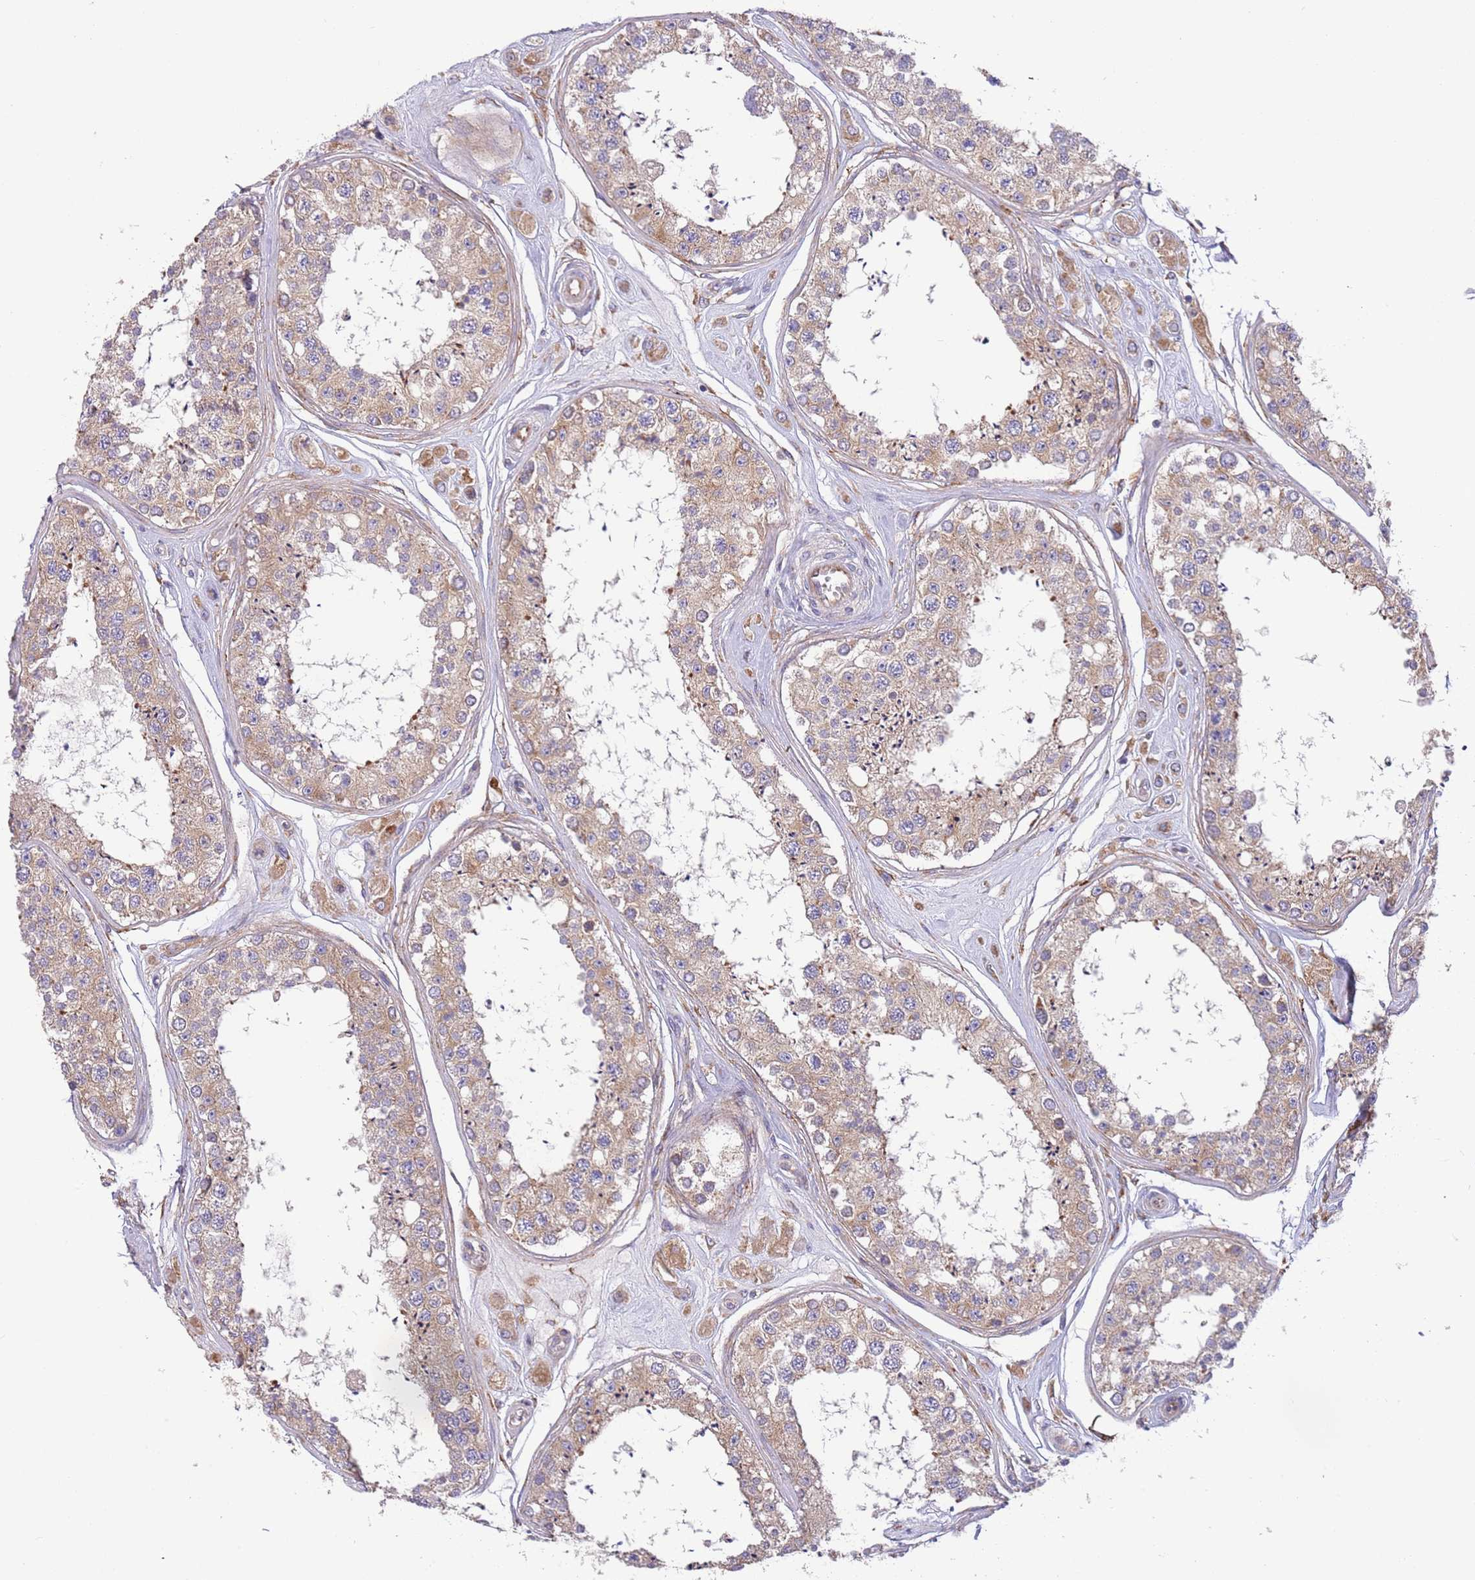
{"staining": {"intensity": "weak", "quantity": ">75%", "location": "cytoplasmic/membranous"}, "tissue": "testis", "cell_type": "Cells in seminiferous ducts", "image_type": "normal", "snomed": [{"axis": "morphology", "description": "Normal tissue, NOS"}, {"axis": "topography", "description": "Testis"}], "caption": "Immunohistochemical staining of benign human testis exhibits weak cytoplasmic/membranous protein expression in approximately >75% of cells in seminiferous ducts. (DAB IHC with brightfield microscopy, high magnification).", "gene": "ARMCX6", "patient": {"sex": "male", "age": 25}}